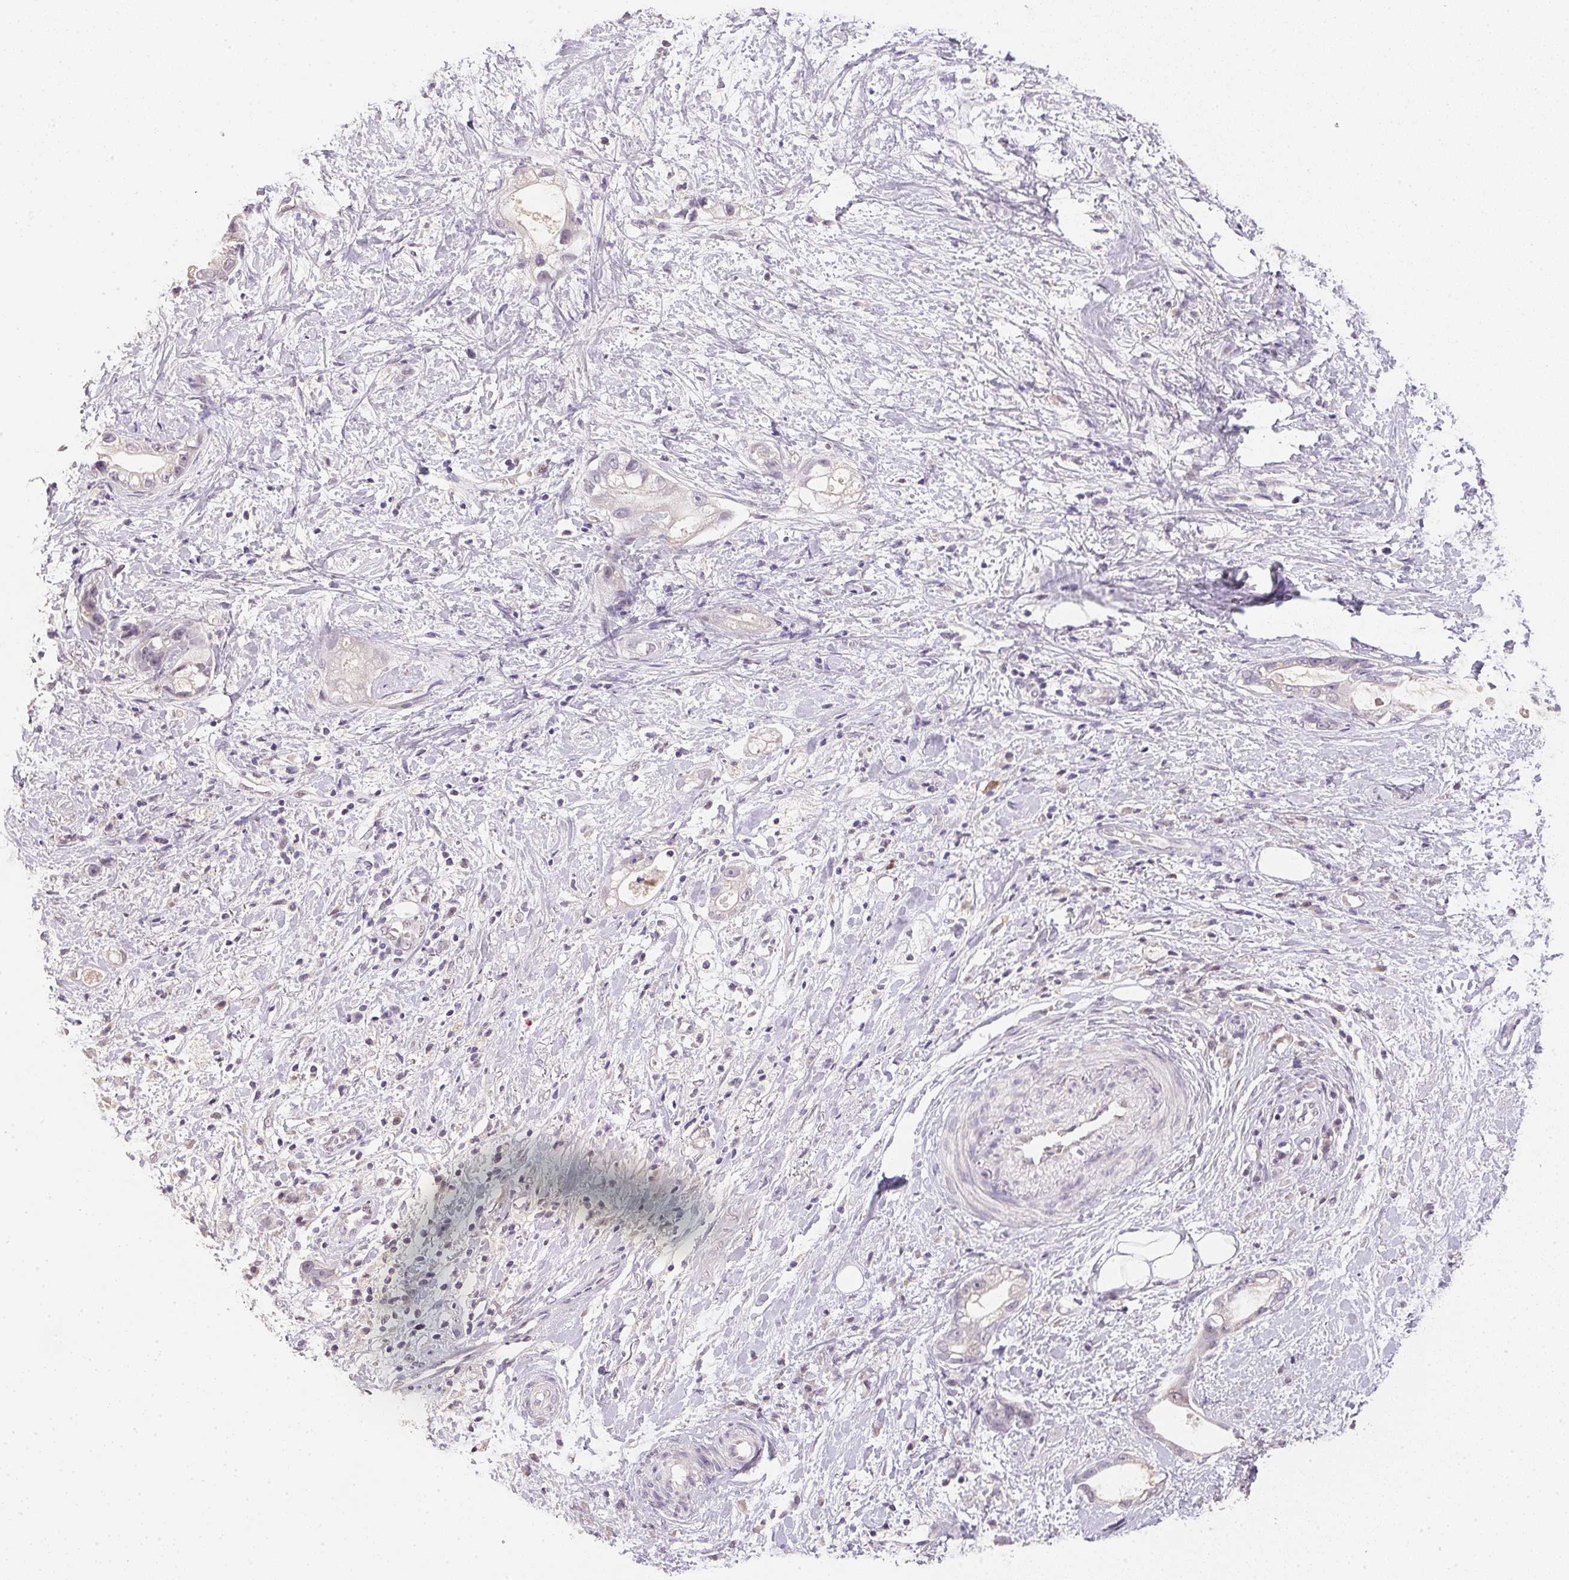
{"staining": {"intensity": "negative", "quantity": "none", "location": "none"}, "tissue": "stomach cancer", "cell_type": "Tumor cells", "image_type": "cancer", "snomed": [{"axis": "morphology", "description": "Adenocarcinoma, NOS"}, {"axis": "topography", "description": "Stomach"}], "caption": "The photomicrograph shows no significant positivity in tumor cells of adenocarcinoma (stomach).", "gene": "POLR3G", "patient": {"sex": "male", "age": 55}}